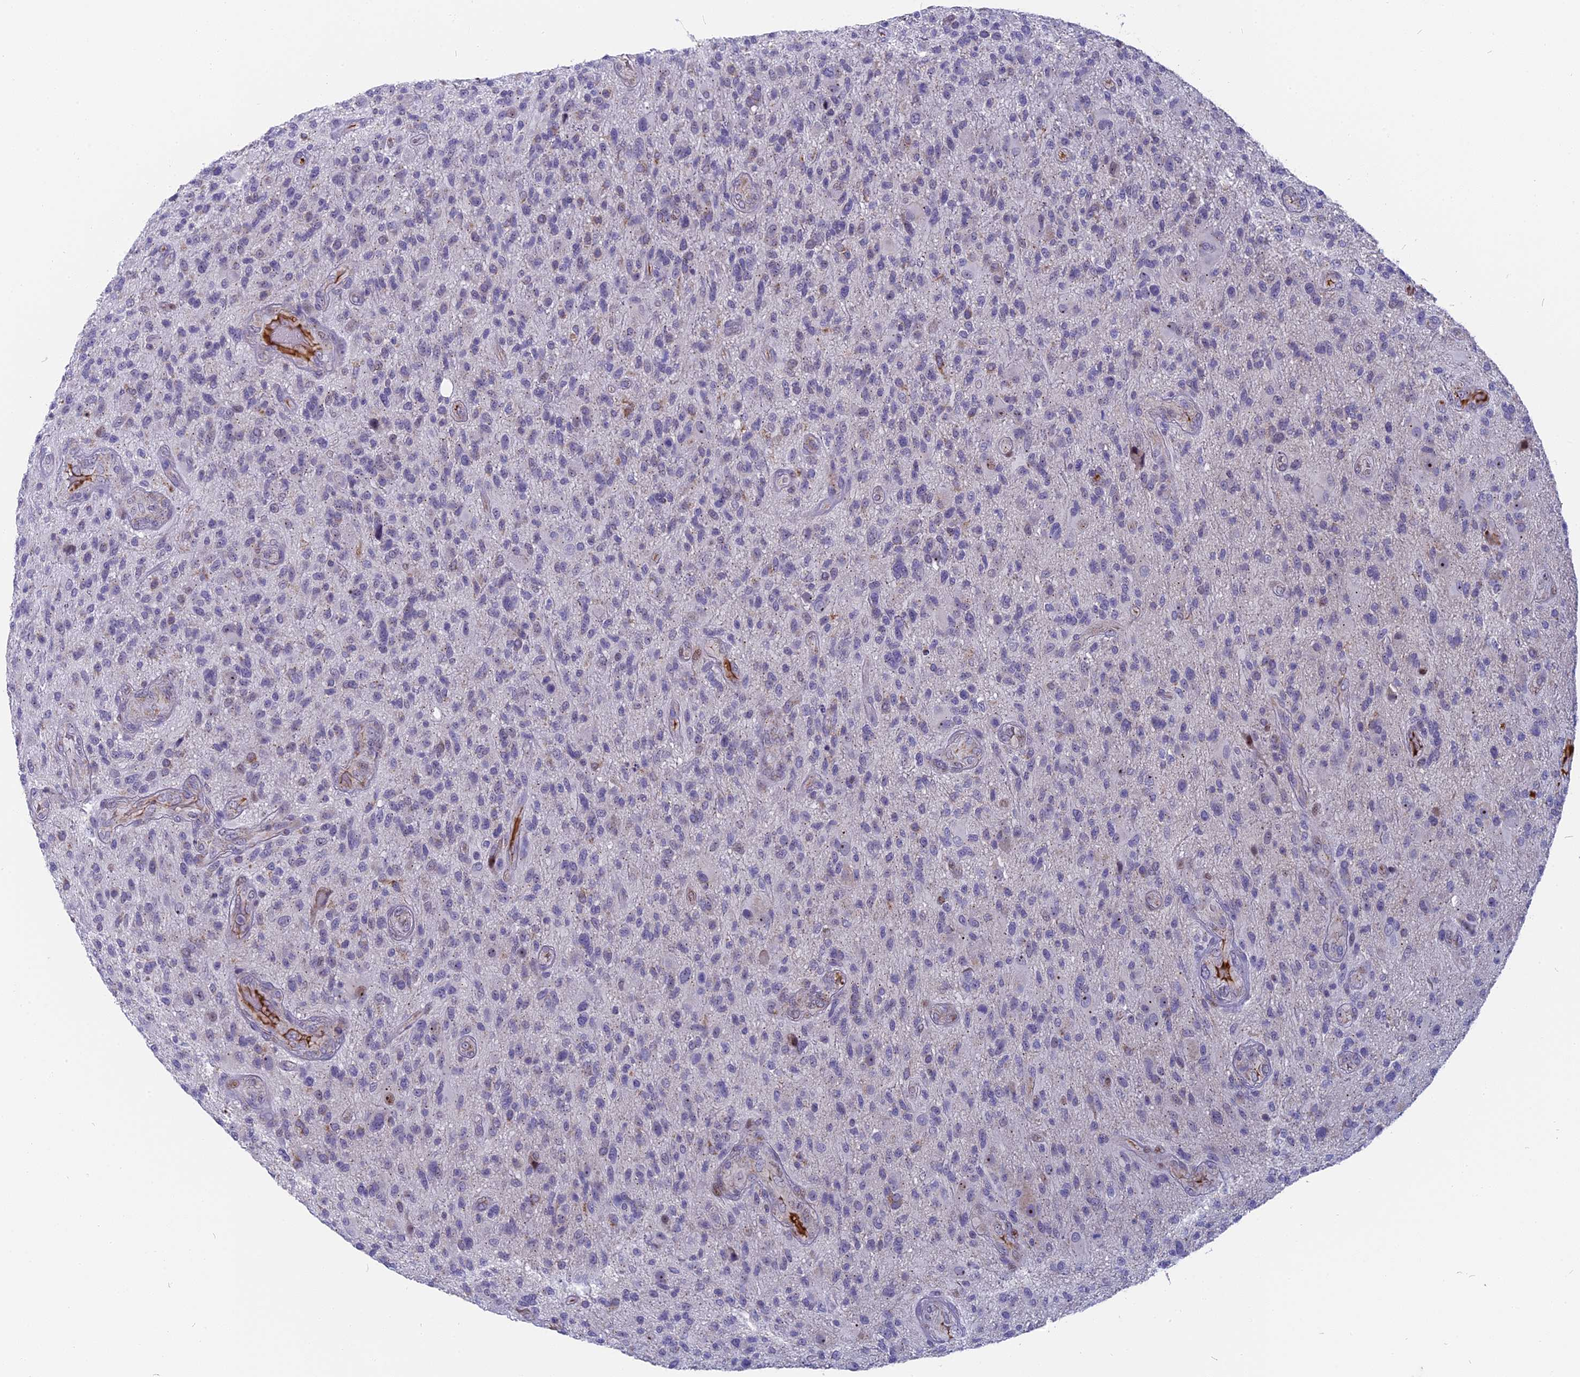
{"staining": {"intensity": "negative", "quantity": "none", "location": "none"}, "tissue": "glioma", "cell_type": "Tumor cells", "image_type": "cancer", "snomed": [{"axis": "morphology", "description": "Glioma, malignant, High grade"}, {"axis": "topography", "description": "Brain"}], "caption": "Micrograph shows no significant protein expression in tumor cells of glioma.", "gene": "DTWD1", "patient": {"sex": "male", "age": 47}}